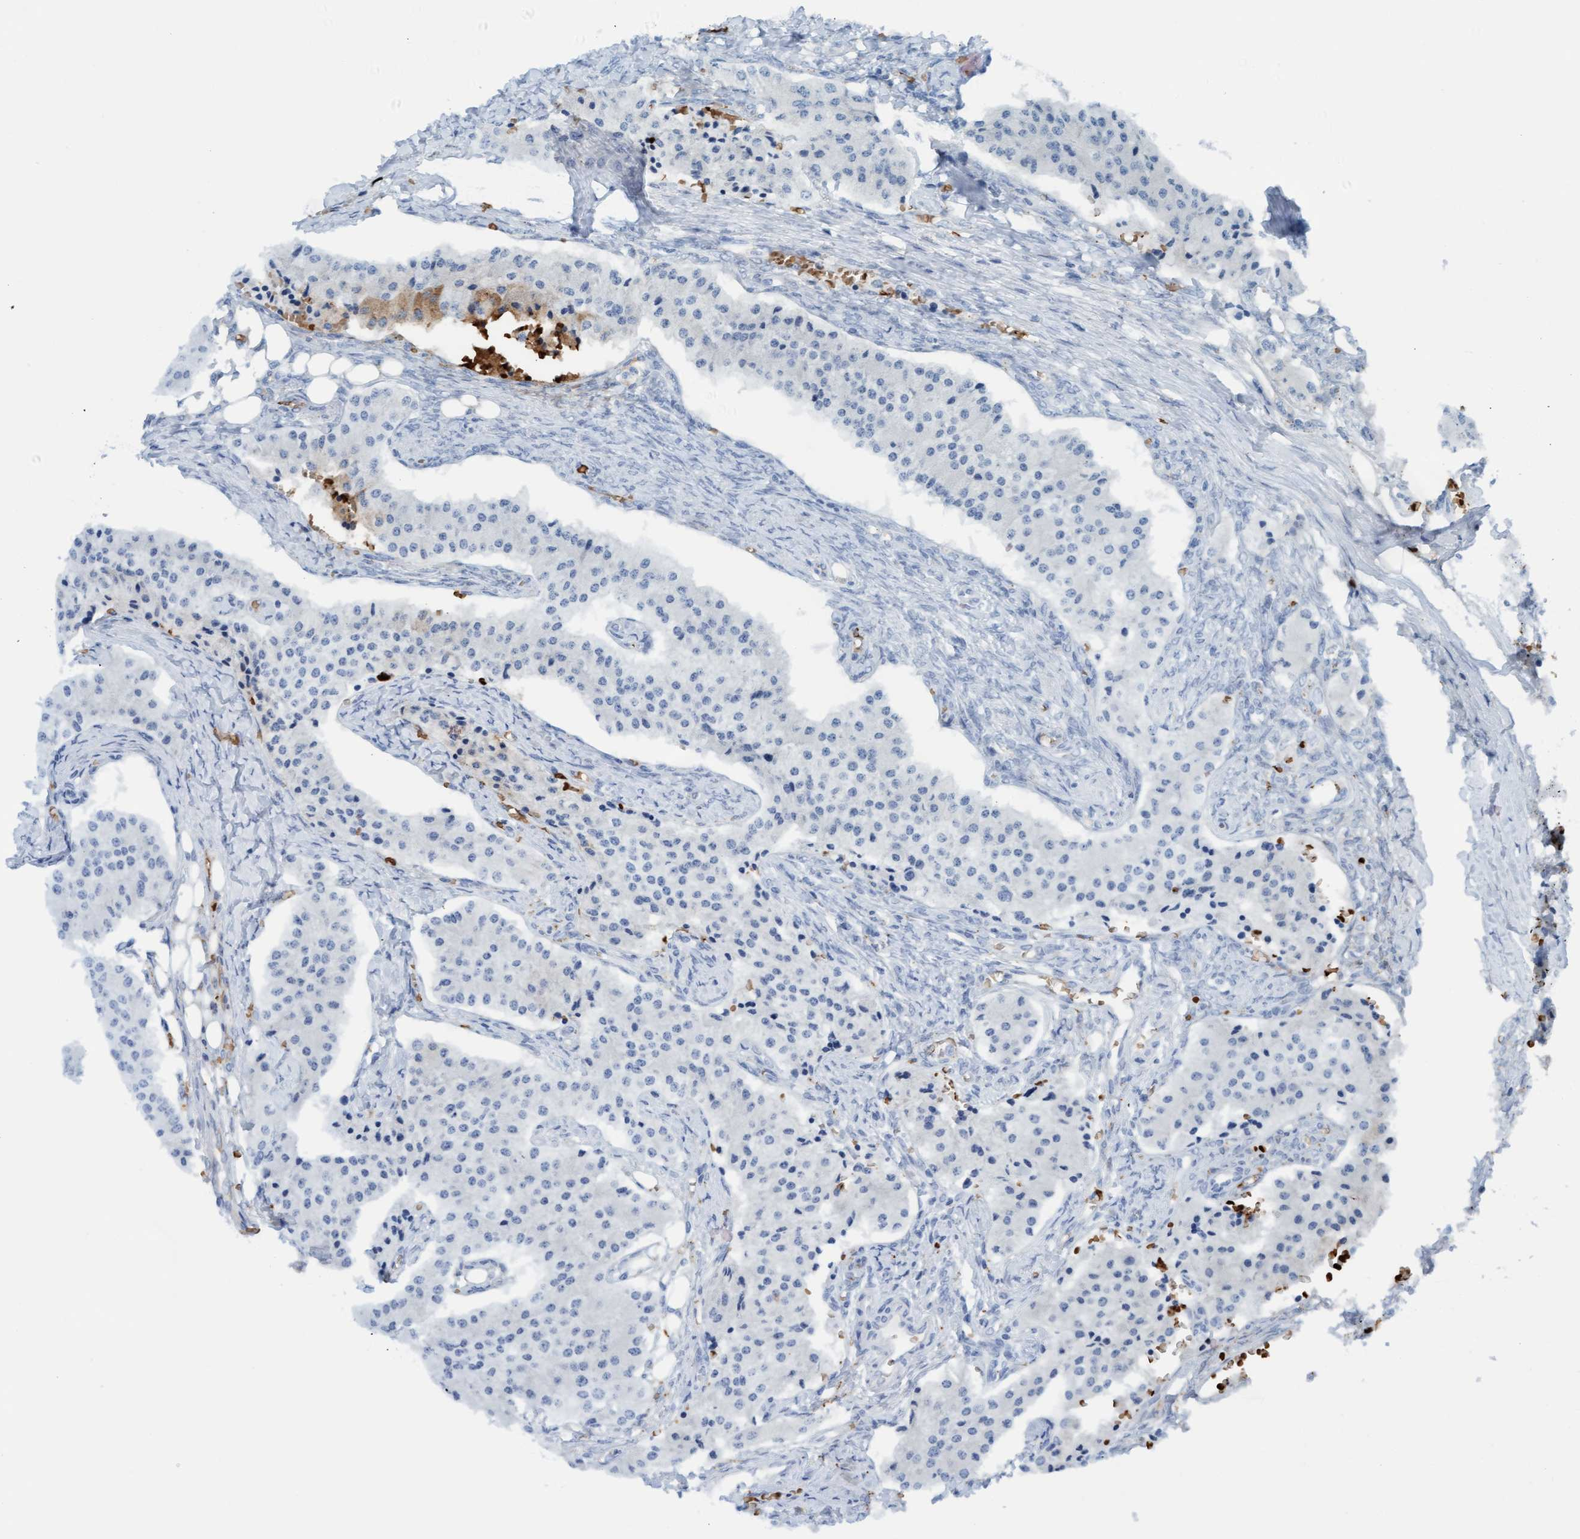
{"staining": {"intensity": "negative", "quantity": "none", "location": "none"}, "tissue": "carcinoid", "cell_type": "Tumor cells", "image_type": "cancer", "snomed": [{"axis": "morphology", "description": "Carcinoid, malignant, NOS"}, {"axis": "topography", "description": "Colon"}], "caption": "An image of carcinoid stained for a protein demonstrates no brown staining in tumor cells.", "gene": "P2RX5", "patient": {"sex": "female", "age": 52}}